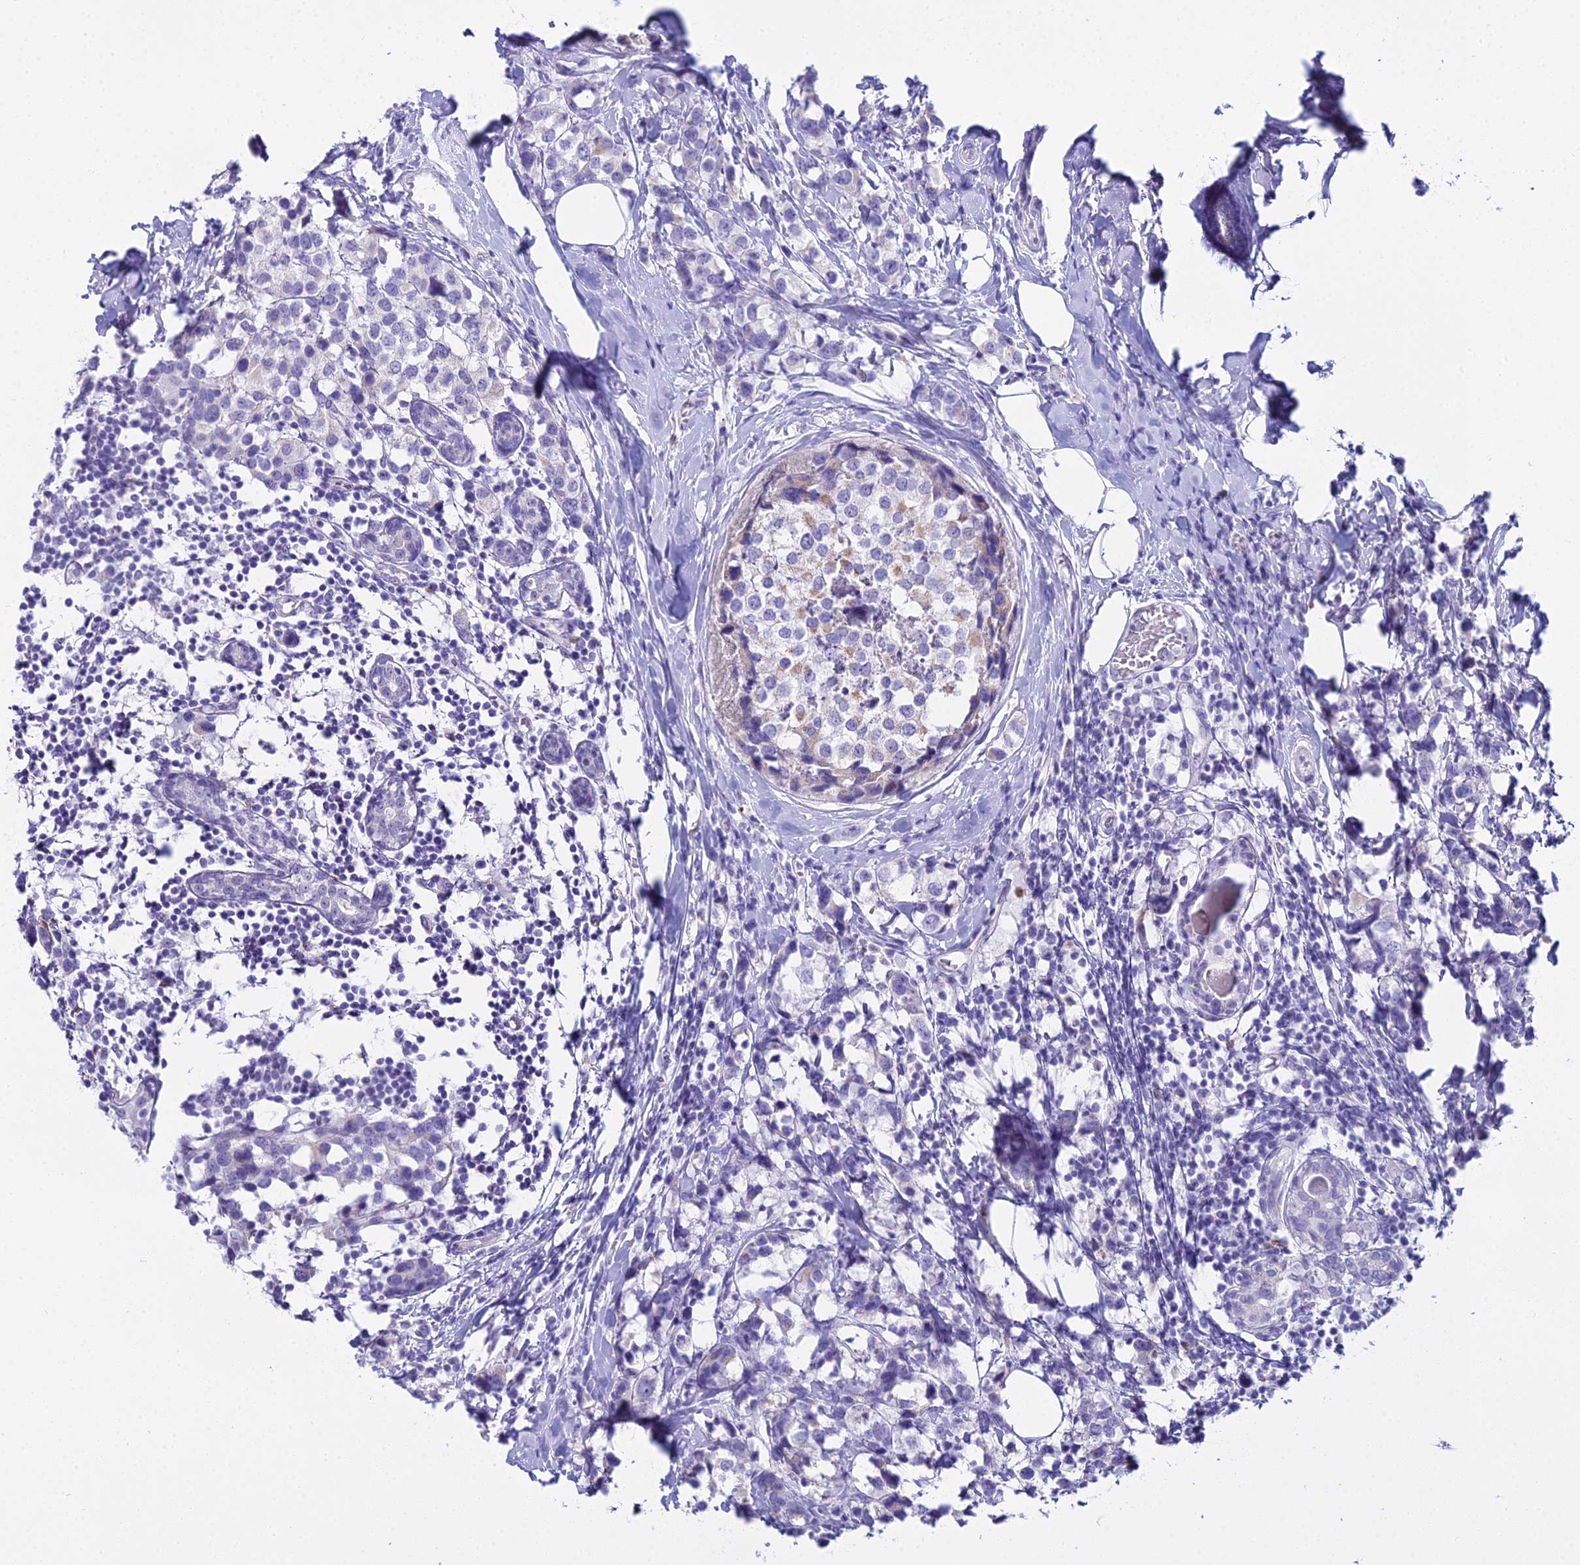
{"staining": {"intensity": "negative", "quantity": "none", "location": "none"}, "tissue": "breast cancer", "cell_type": "Tumor cells", "image_type": "cancer", "snomed": [{"axis": "morphology", "description": "Lobular carcinoma"}, {"axis": "topography", "description": "Breast"}], "caption": "IHC of human breast cancer (lobular carcinoma) demonstrates no positivity in tumor cells.", "gene": "CGB2", "patient": {"sex": "female", "age": 59}}